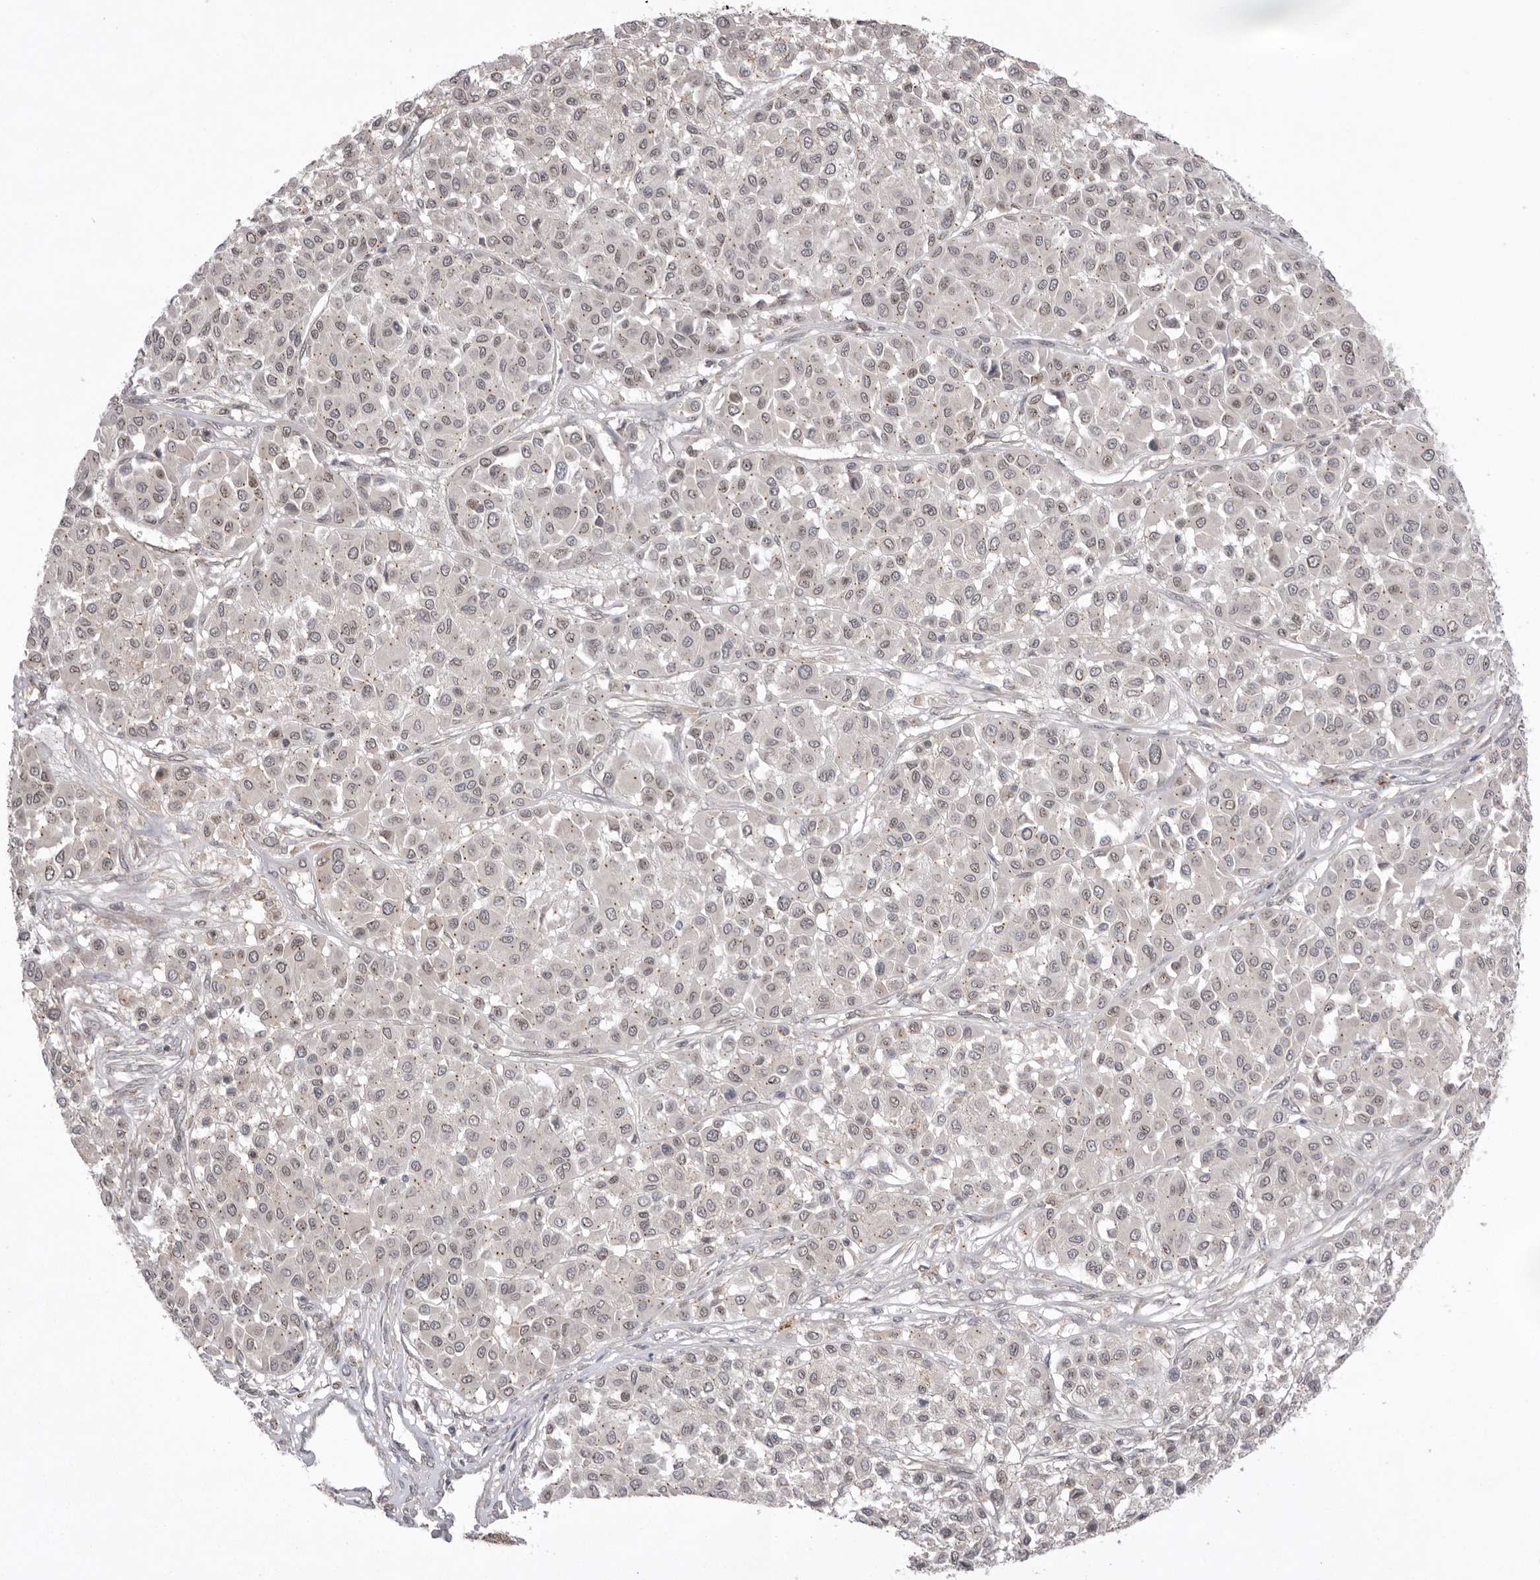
{"staining": {"intensity": "weak", "quantity": "<25%", "location": "nuclear"}, "tissue": "melanoma", "cell_type": "Tumor cells", "image_type": "cancer", "snomed": [{"axis": "morphology", "description": "Malignant melanoma, Metastatic site"}, {"axis": "topography", "description": "Soft tissue"}], "caption": "Immunohistochemistry (IHC) histopathology image of human malignant melanoma (metastatic site) stained for a protein (brown), which demonstrates no expression in tumor cells.", "gene": "TLR3", "patient": {"sex": "male", "age": 41}}